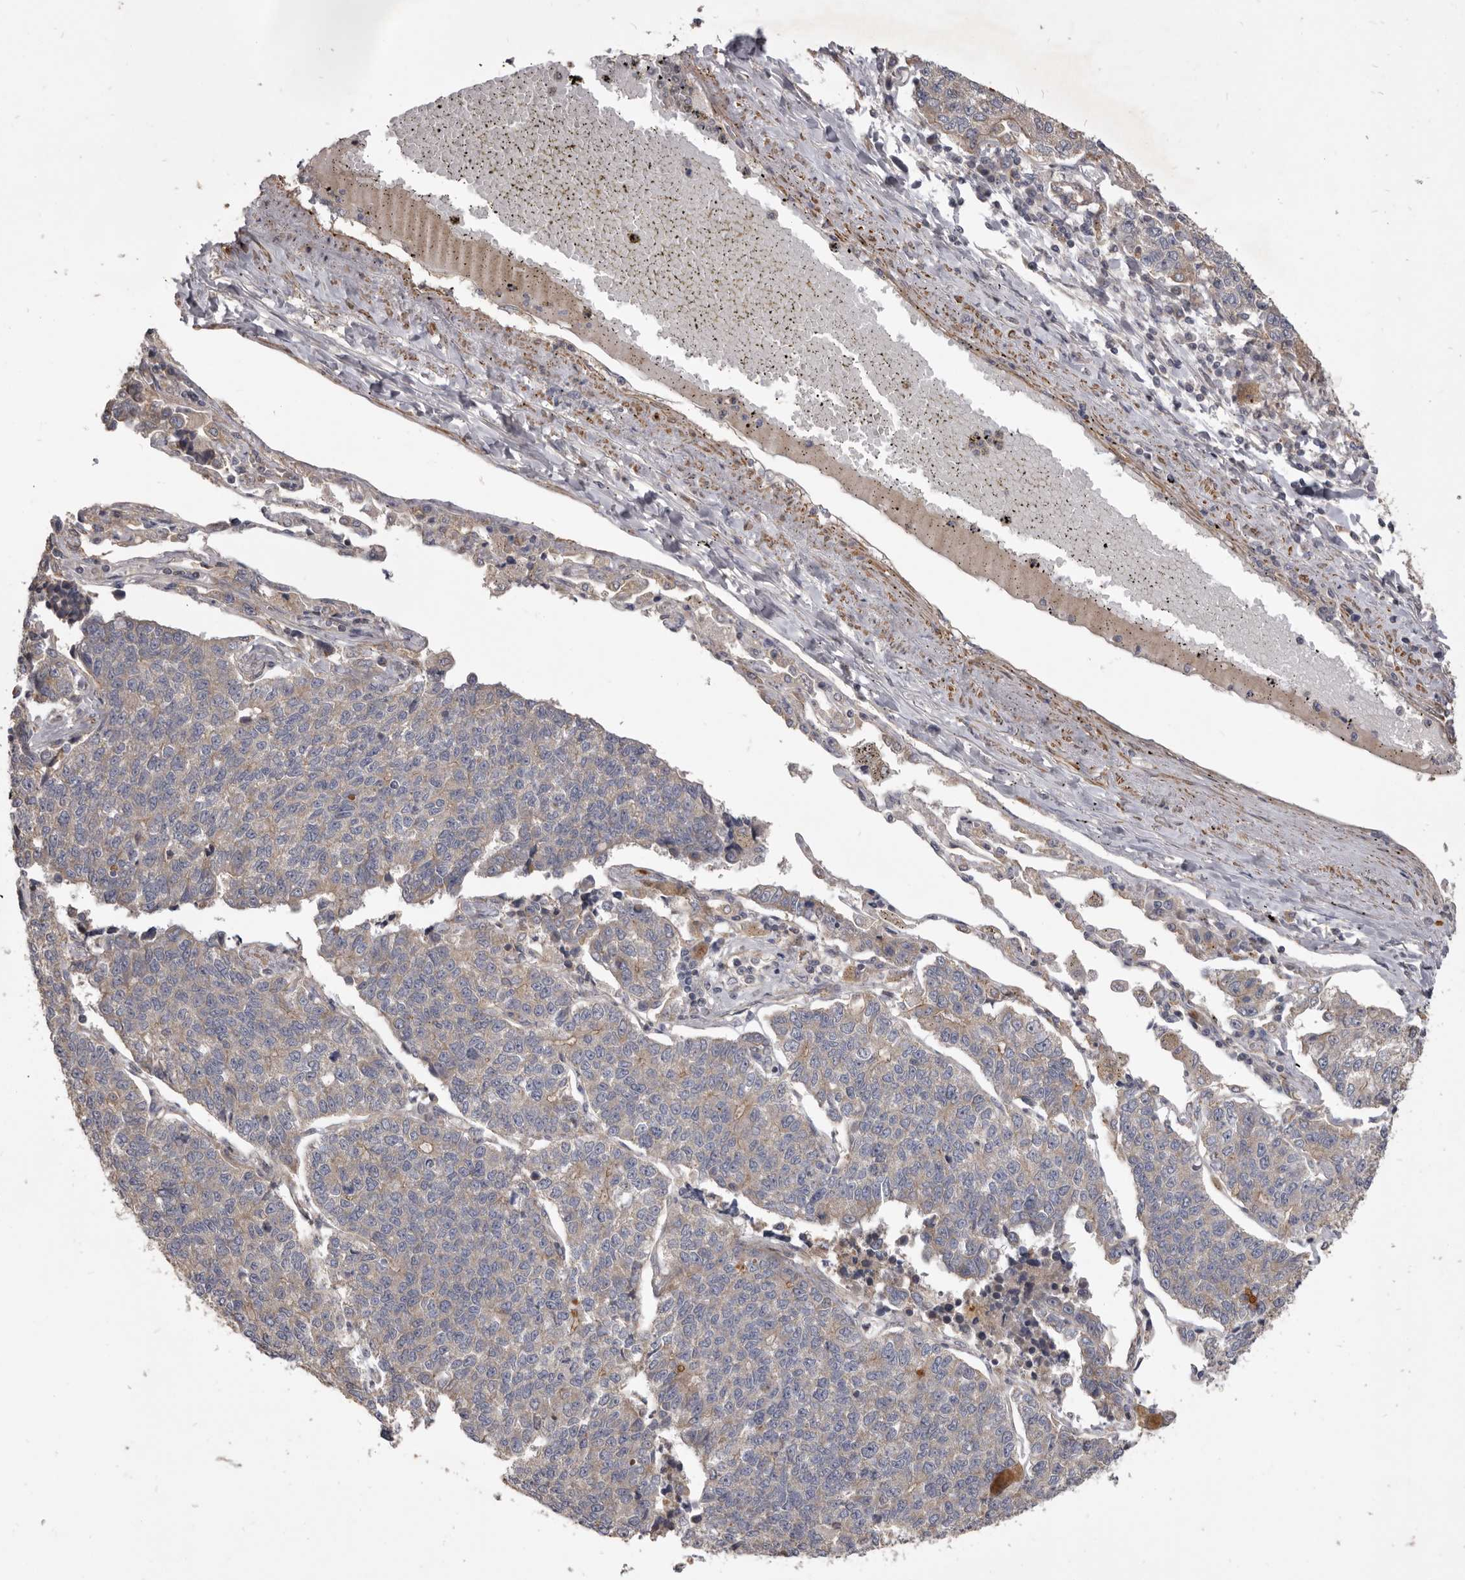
{"staining": {"intensity": "negative", "quantity": "none", "location": "none"}, "tissue": "lung cancer", "cell_type": "Tumor cells", "image_type": "cancer", "snomed": [{"axis": "morphology", "description": "Adenocarcinoma, NOS"}, {"axis": "topography", "description": "Lung"}], "caption": "Immunohistochemical staining of human adenocarcinoma (lung) demonstrates no significant positivity in tumor cells.", "gene": "VPS45", "patient": {"sex": "male", "age": 49}}